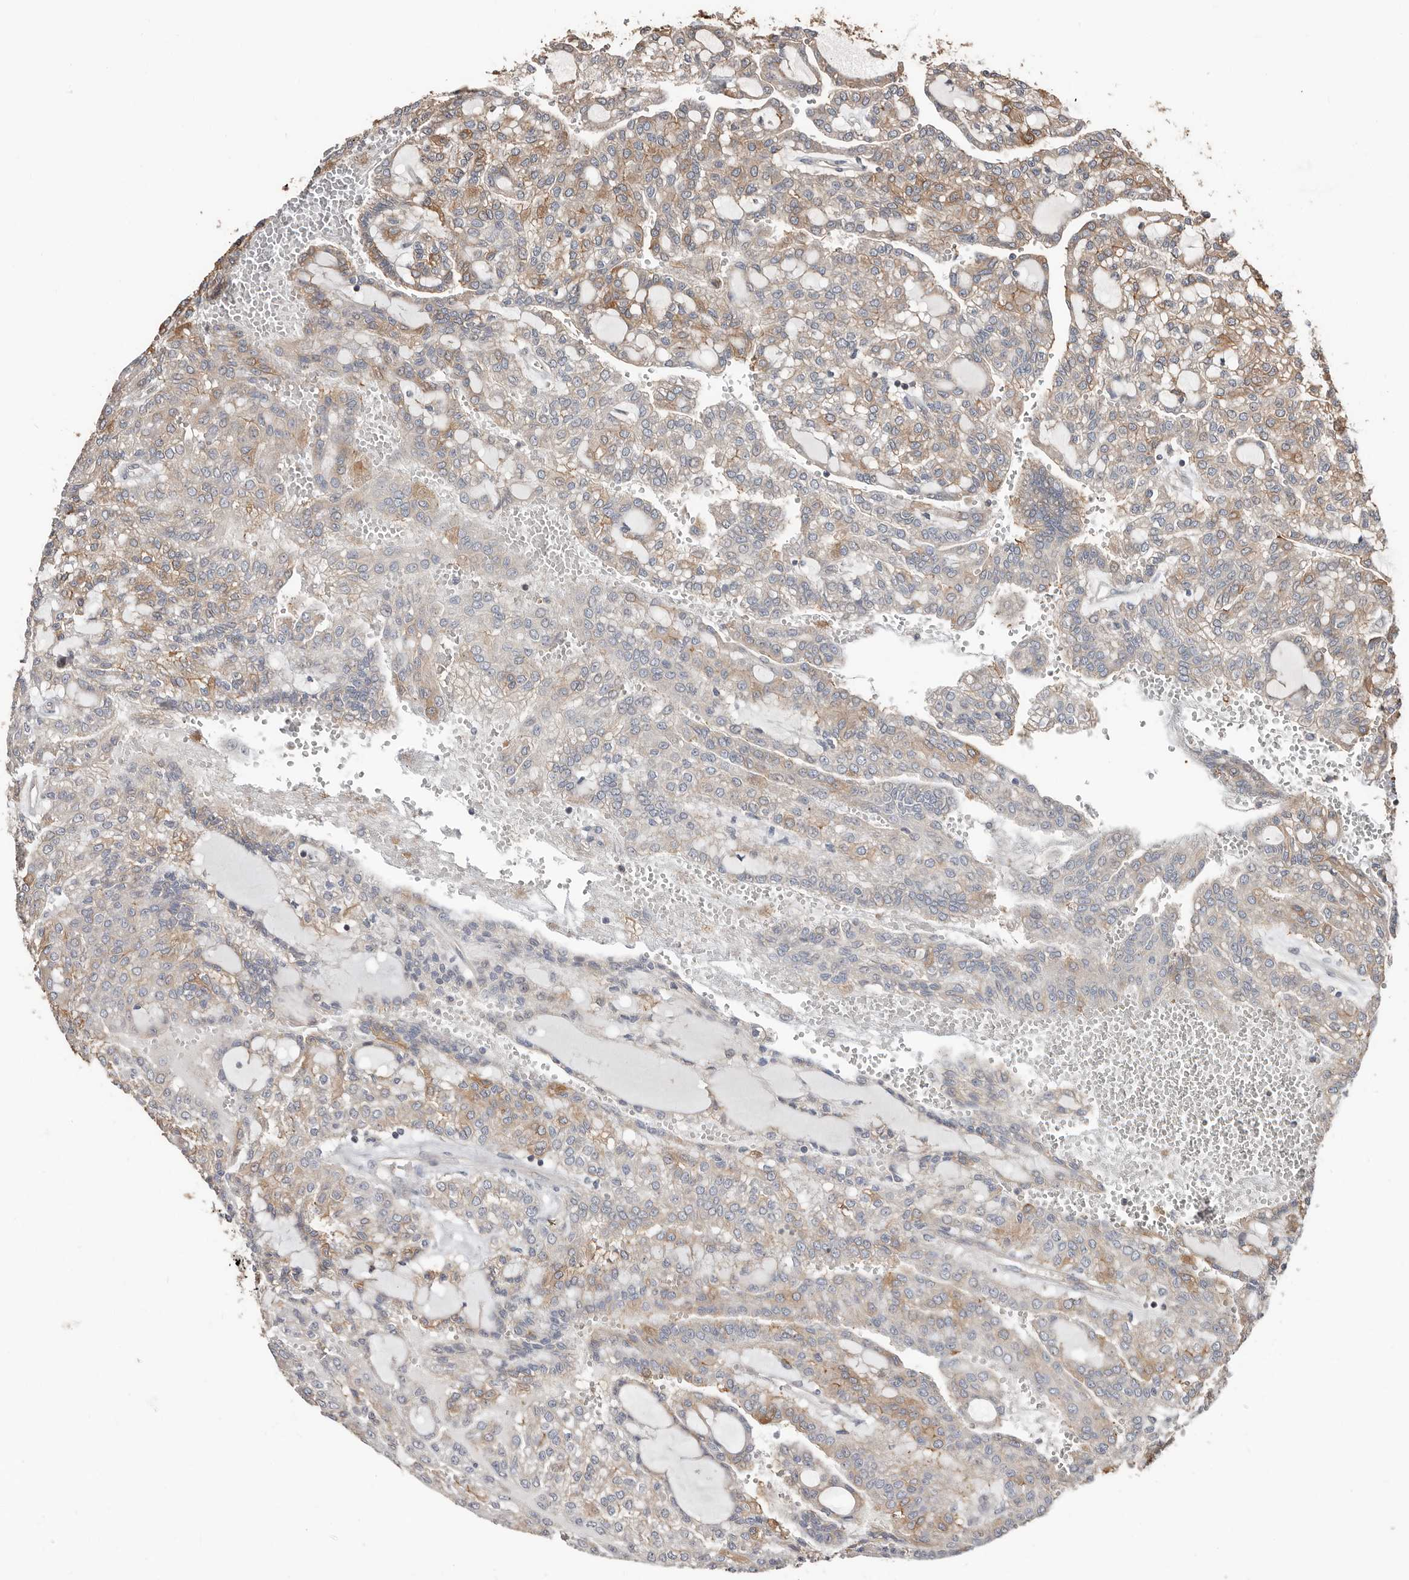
{"staining": {"intensity": "moderate", "quantity": "25%-75%", "location": "cytoplasmic/membranous"}, "tissue": "renal cancer", "cell_type": "Tumor cells", "image_type": "cancer", "snomed": [{"axis": "morphology", "description": "Adenocarcinoma, NOS"}, {"axis": "topography", "description": "Kidney"}], "caption": "Approximately 25%-75% of tumor cells in renal cancer (adenocarcinoma) demonstrate moderate cytoplasmic/membranous protein expression as visualized by brown immunohistochemical staining.", "gene": "SMYD4", "patient": {"sex": "male", "age": 63}}